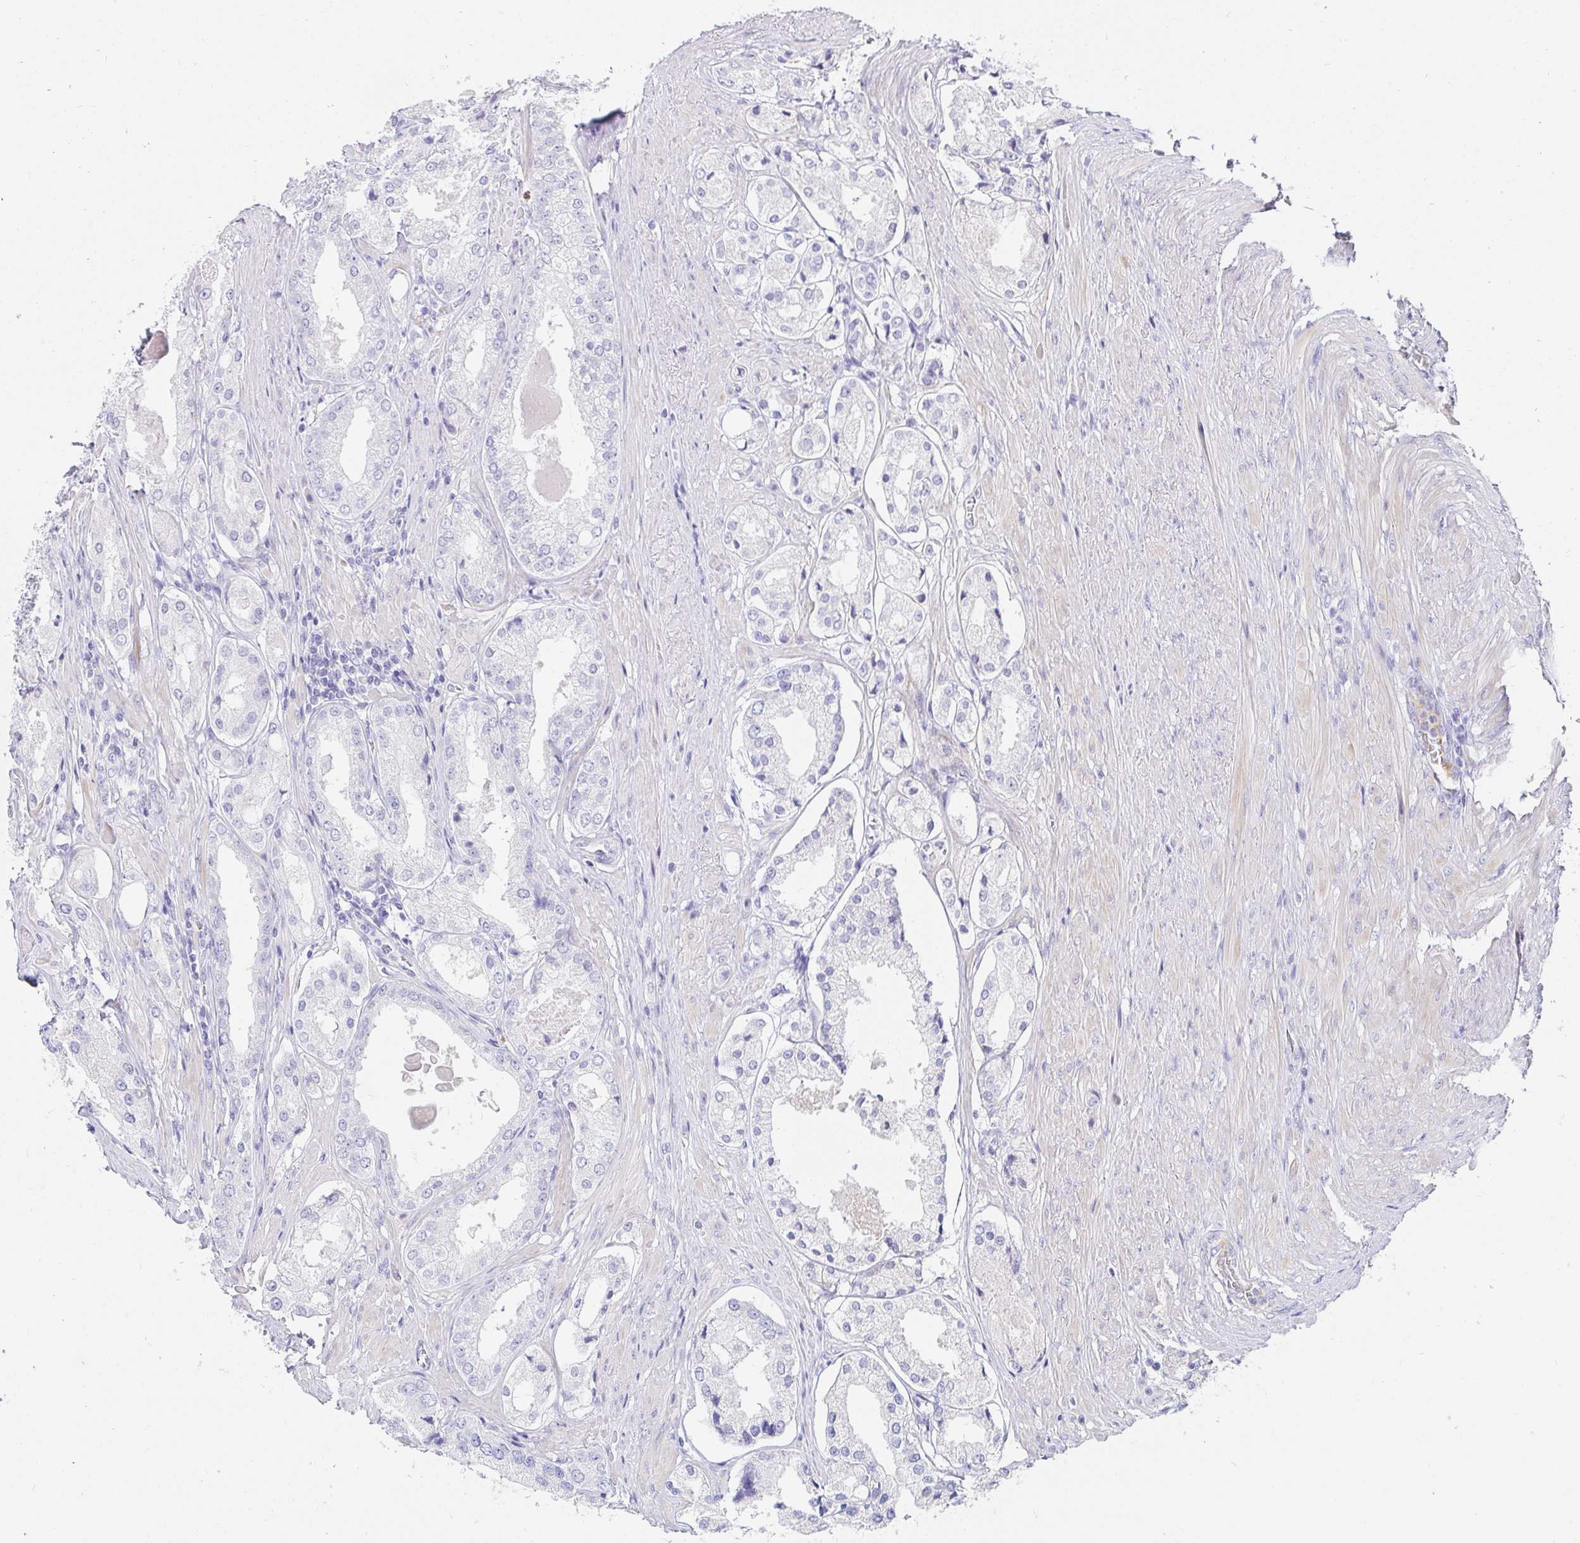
{"staining": {"intensity": "negative", "quantity": "none", "location": "none"}, "tissue": "prostate cancer", "cell_type": "Tumor cells", "image_type": "cancer", "snomed": [{"axis": "morphology", "description": "Adenocarcinoma, Low grade"}, {"axis": "topography", "description": "Prostate"}], "caption": "High power microscopy micrograph of an immunohistochemistry (IHC) micrograph of prostate low-grade adenocarcinoma, revealing no significant positivity in tumor cells. (DAB immunohistochemistry (IHC) visualized using brightfield microscopy, high magnification).", "gene": "C4orf17", "patient": {"sex": "male", "age": 68}}